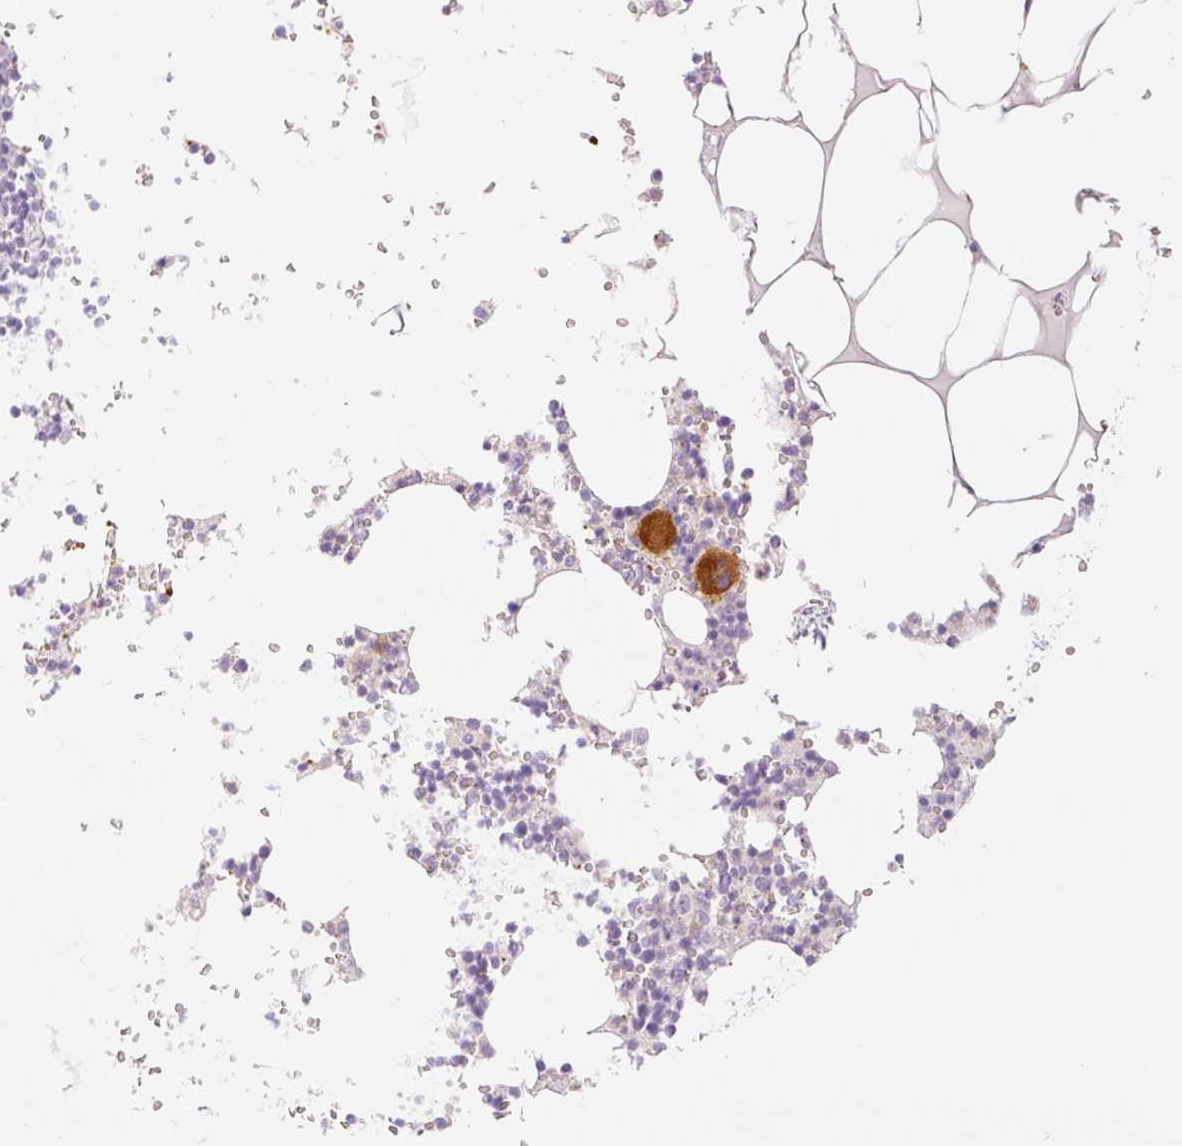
{"staining": {"intensity": "moderate", "quantity": "25%-75%", "location": "cytoplasmic/membranous"}, "tissue": "bone marrow", "cell_type": "Hematopoietic cells", "image_type": "normal", "snomed": [{"axis": "morphology", "description": "Normal tissue, NOS"}, {"axis": "topography", "description": "Bone marrow"}], "caption": "Approximately 25%-75% of hematopoietic cells in benign bone marrow show moderate cytoplasmic/membranous protein staining as visualized by brown immunohistochemical staining.", "gene": "LECT2", "patient": {"sex": "male", "age": 54}}